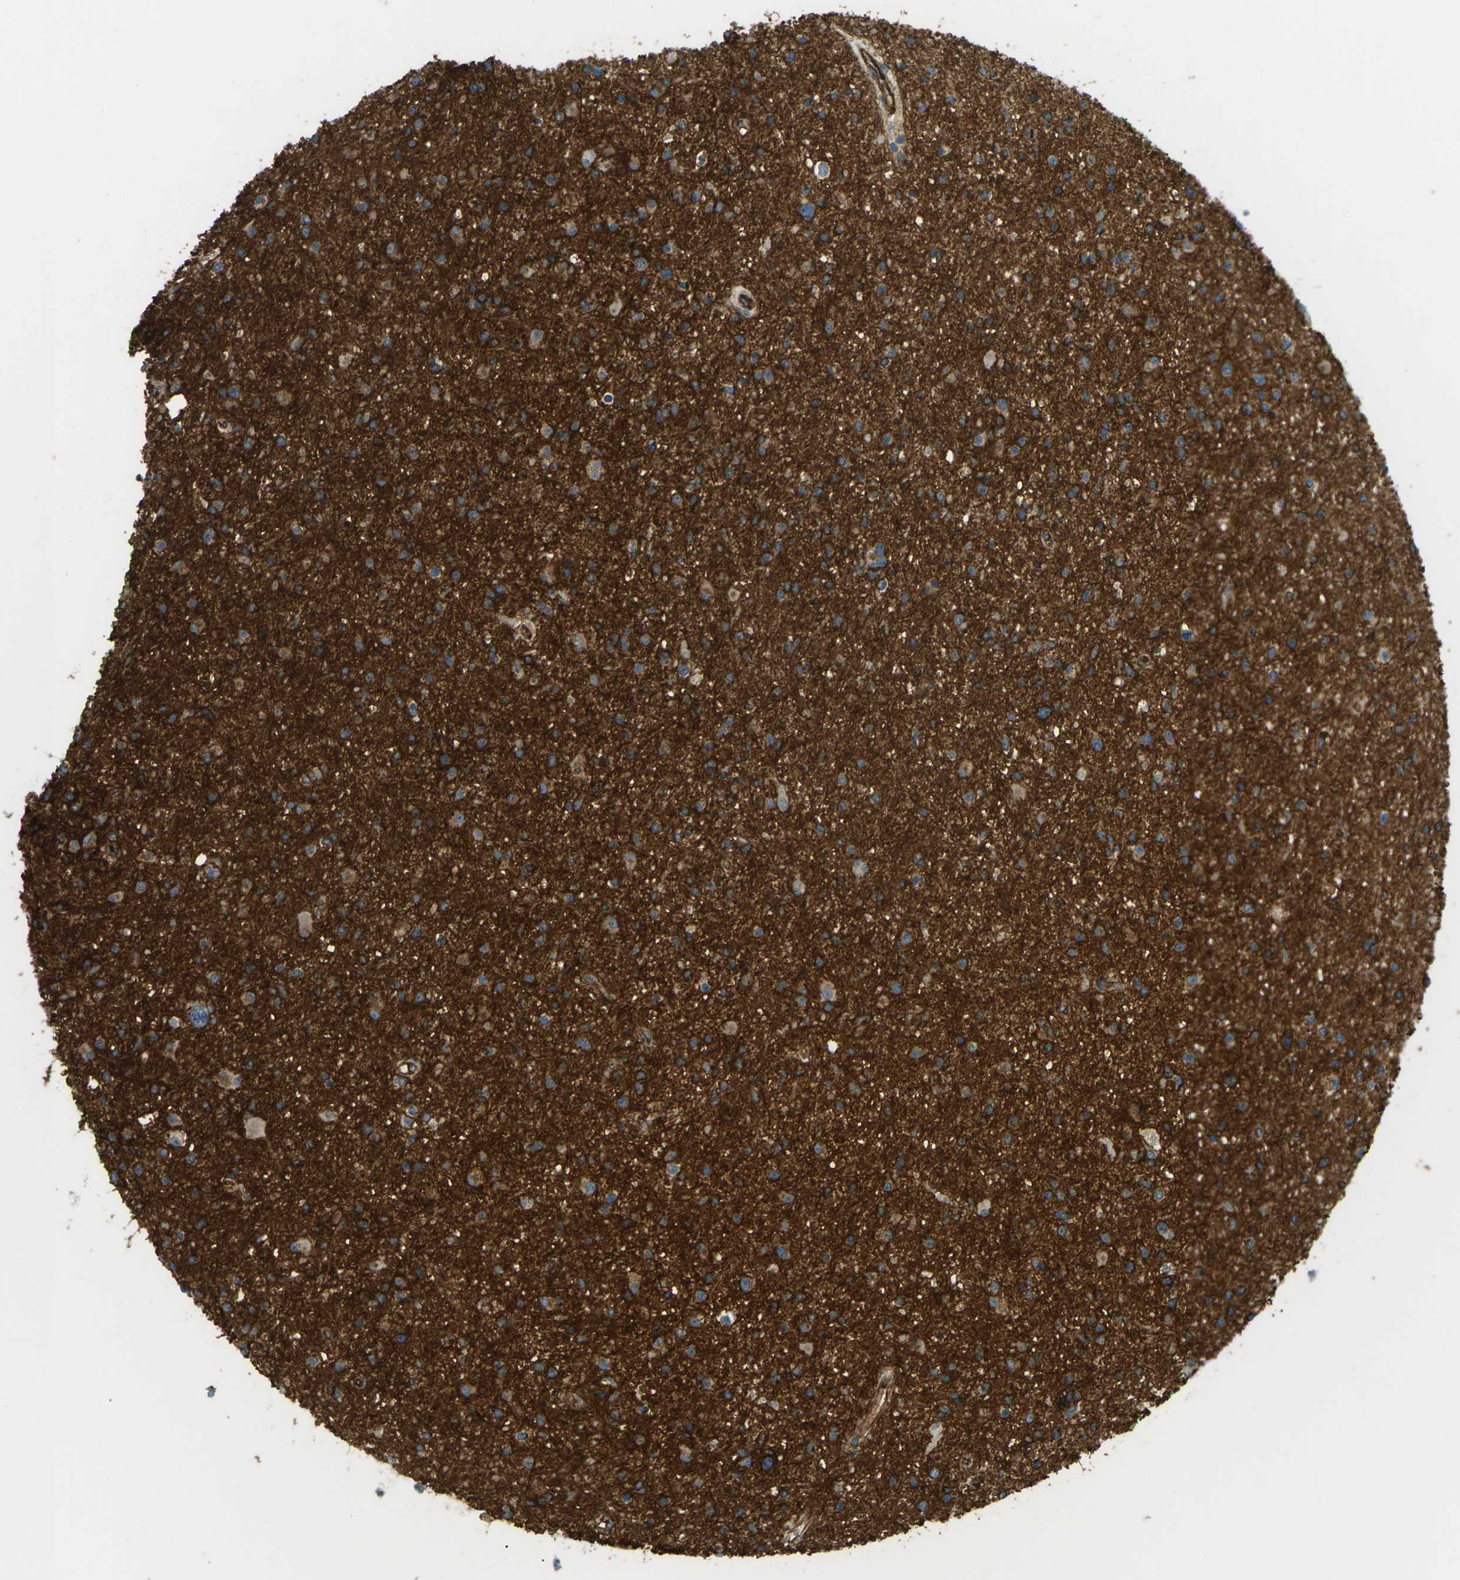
{"staining": {"intensity": "strong", "quantity": "25%-75%", "location": "cytoplasmic/membranous"}, "tissue": "glioma", "cell_type": "Tumor cells", "image_type": "cancer", "snomed": [{"axis": "morphology", "description": "Glioma, malignant, High grade"}, {"axis": "topography", "description": "Brain"}], "caption": "A brown stain labels strong cytoplasmic/membranous expression of a protein in malignant high-grade glioma tumor cells.", "gene": "S1PR1", "patient": {"sex": "male", "age": 33}}